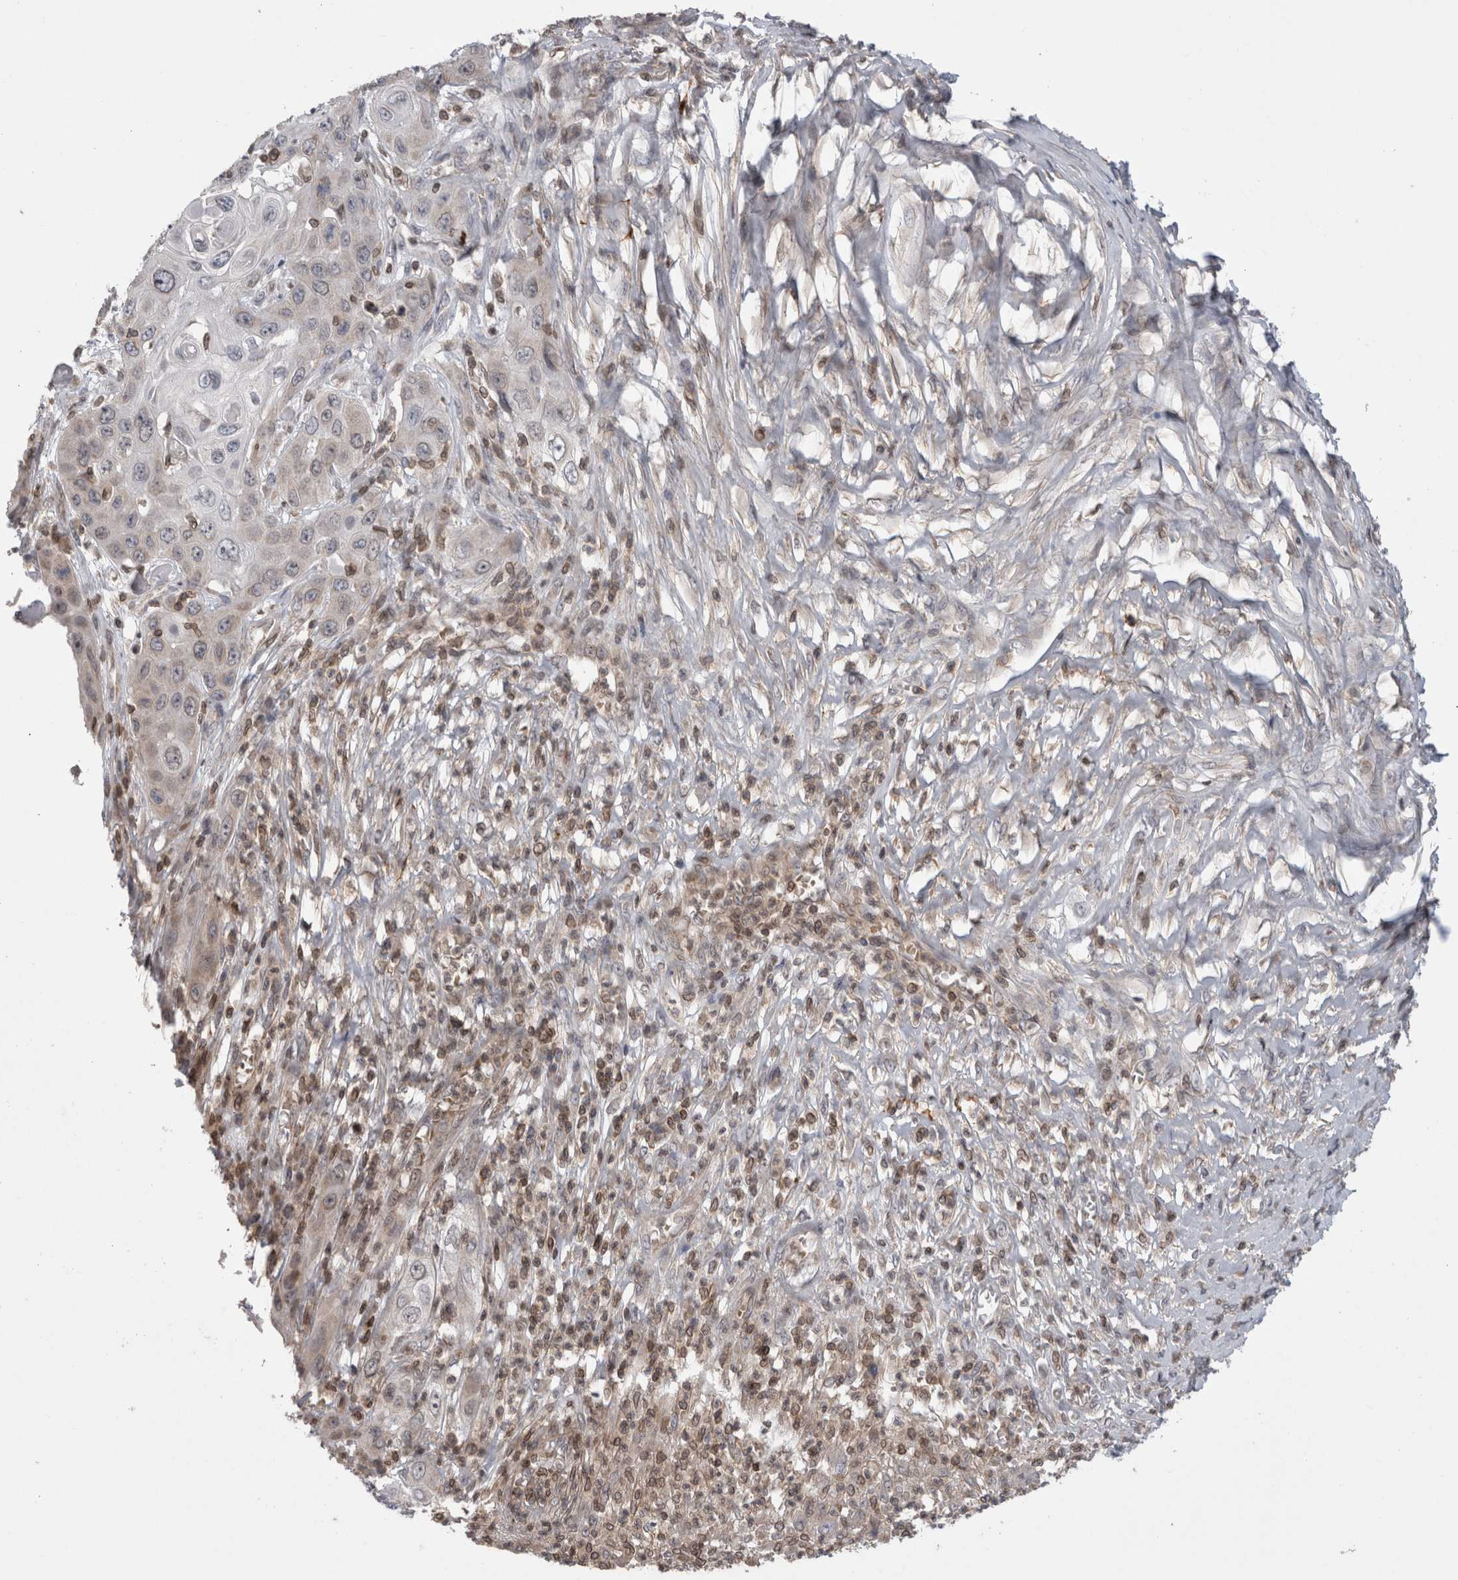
{"staining": {"intensity": "negative", "quantity": "none", "location": "none"}, "tissue": "skin cancer", "cell_type": "Tumor cells", "image_type": "cancer", "snomed": [{"axis": "morphology", "description": "Squamous cell carcinoma, NOS"}, {"axis": "topography", "description": "Skin"}], "caption": "Immunohistochemical staining of skin squamous cell carcinoma displays no significant expression in tumor cells.", "gene": "DARS2", "patient": {"sex": "male", "age": 55}}